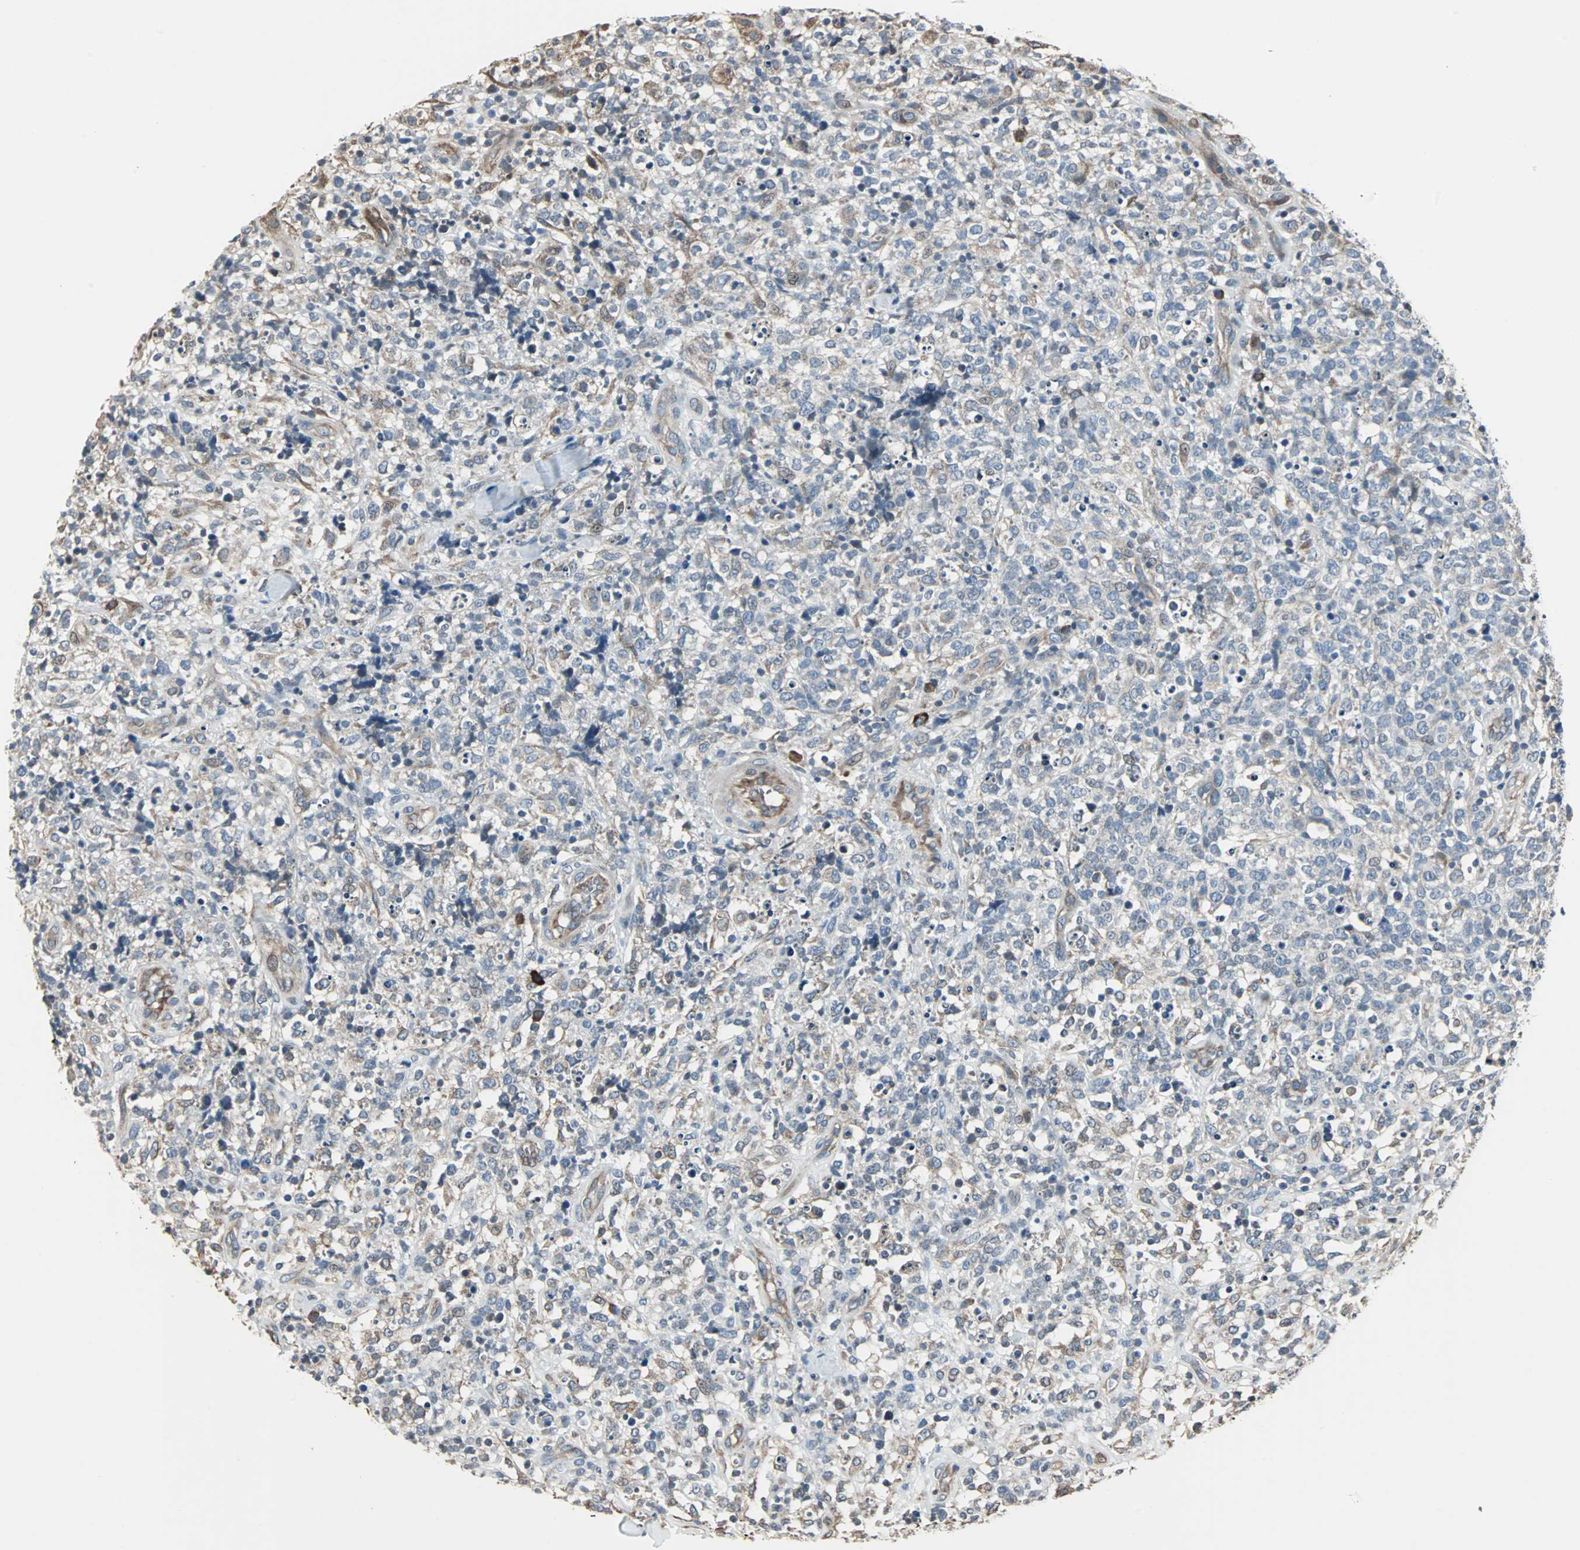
{"staining": {"intensity": "weak", "quantity": "25%-75%", "location": "cytoplasmic/membranous"}, "tissue": "lymphoma", "cell_type": "Tumor cells", "image_type": "cancer", "snomed": [{"axis": "morphology", "description": "Malignant lymphoma, non-Hodgkin's type, High grade"}, {"axis": "topography", "description": "Lymph node"}], "caption": "Immunohistochemical staining of human malignant lymphoma, non-Hodgkin's type (high-grade) demonstrates weak cytoplasmic/membranous protein positivity in about 25%-75% of tumor cells. The protein of interest is stained brown, and the nuclei are stained in blue (DAB IHC with brightfield microscopy, high magnification).", "gene": "CHP1", "patient": {"sex": "female", "age": 73}}